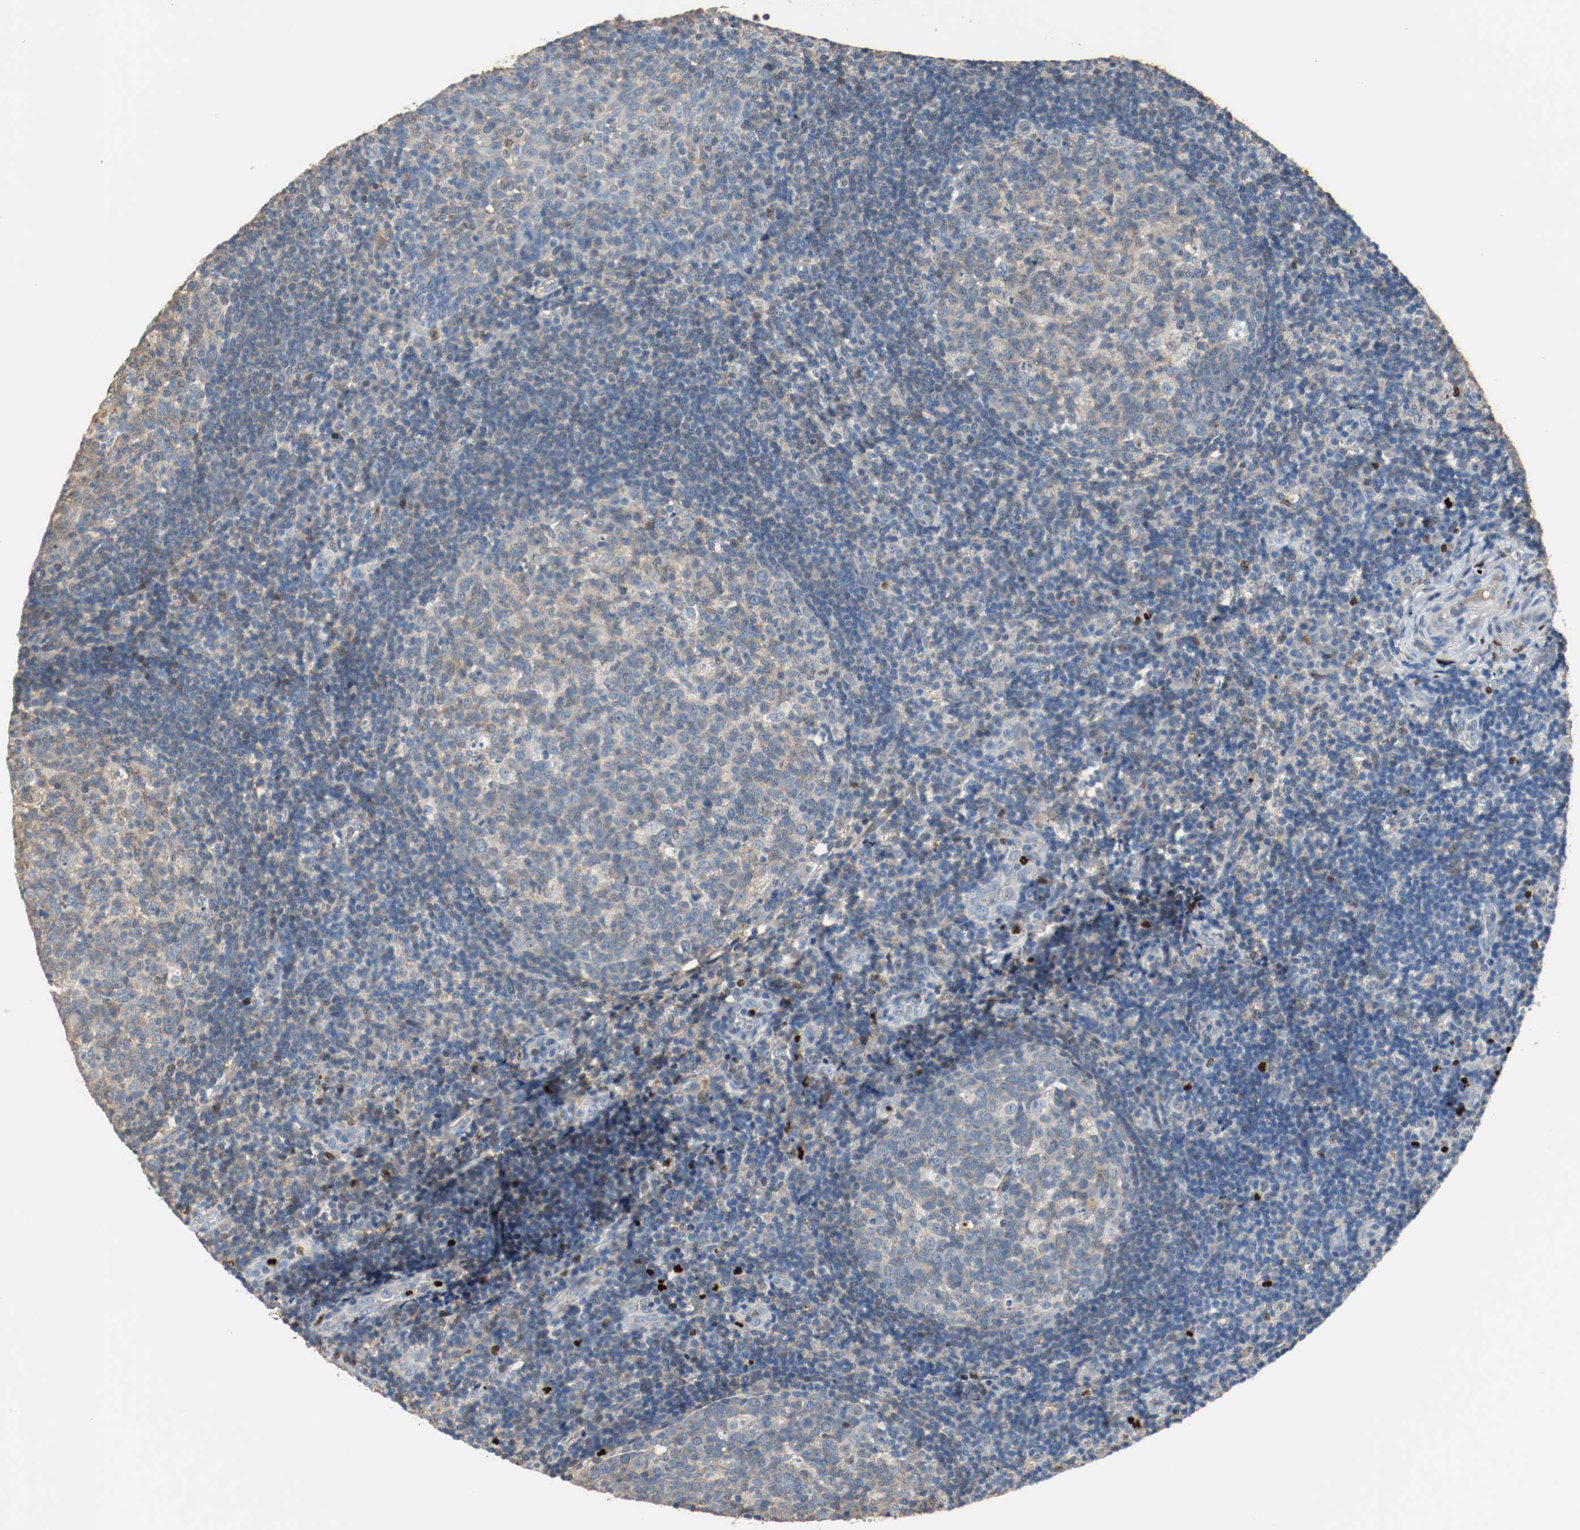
{"staining": {"intensity": "weak", "quantity": "<25%", "location": "cytoplasmic/membranous"}, "tissue": "tonsil", "cell_type": "Germinal center cells", "image_type": "normal", "snomed": [{"axis": "morphology", "description": "Normal tissue, NOS"}, {"axis": "topography", "description": "Tonsil"}], "caption": "Immunohistochemical staining of normal tonsil reveals no significant expression in germinal center cells.", "gene": "BLK", "patient": {"sex": "female", "age": 40}}